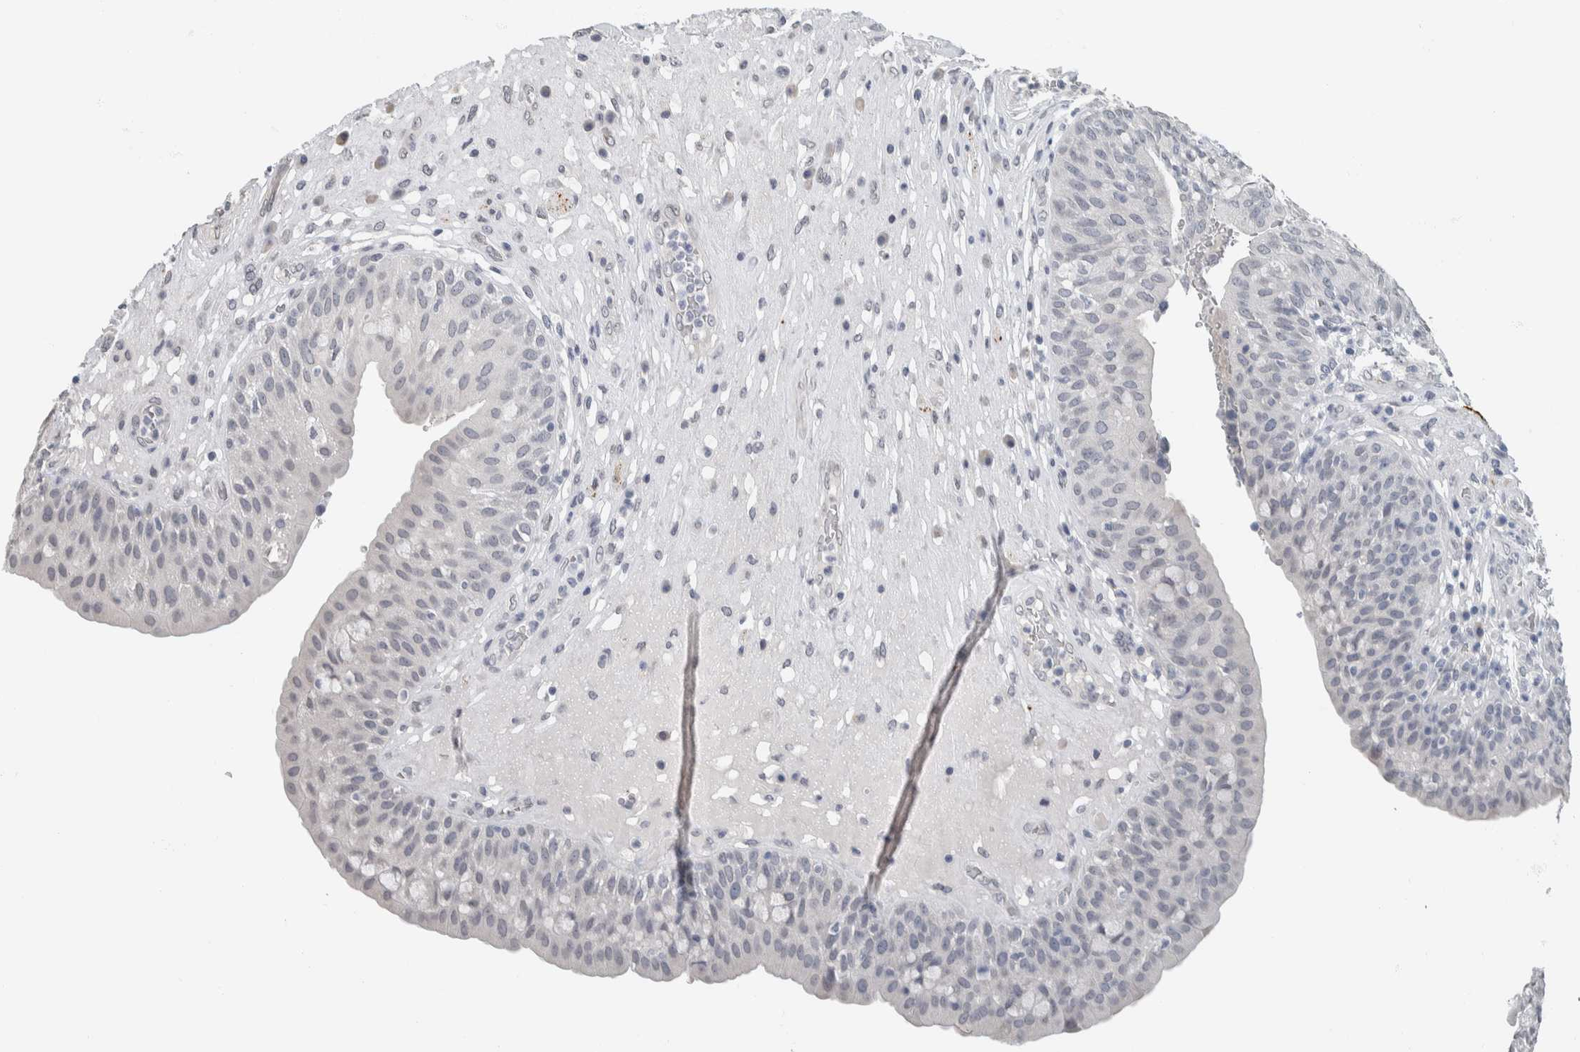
{"staining": {"intensity": "negative", "quantity": "none", "location": "none"}, "tissue": "urinary bladder", "cell_type": "Urothelial cells", "image_type": "normal", "snomed": [{"axis": "morphology", "description": "Normal tissue, NOS"}, {"axis": "topography", "description": "Urinary bladder"}], "caption": "The image demonstrates no staining of urothelial cells in normal urinary bladder. (IHC, brightfield microscopy, high magnification).", "gene": "NEFM", "patient": {"sex": "female", "age": 62}}